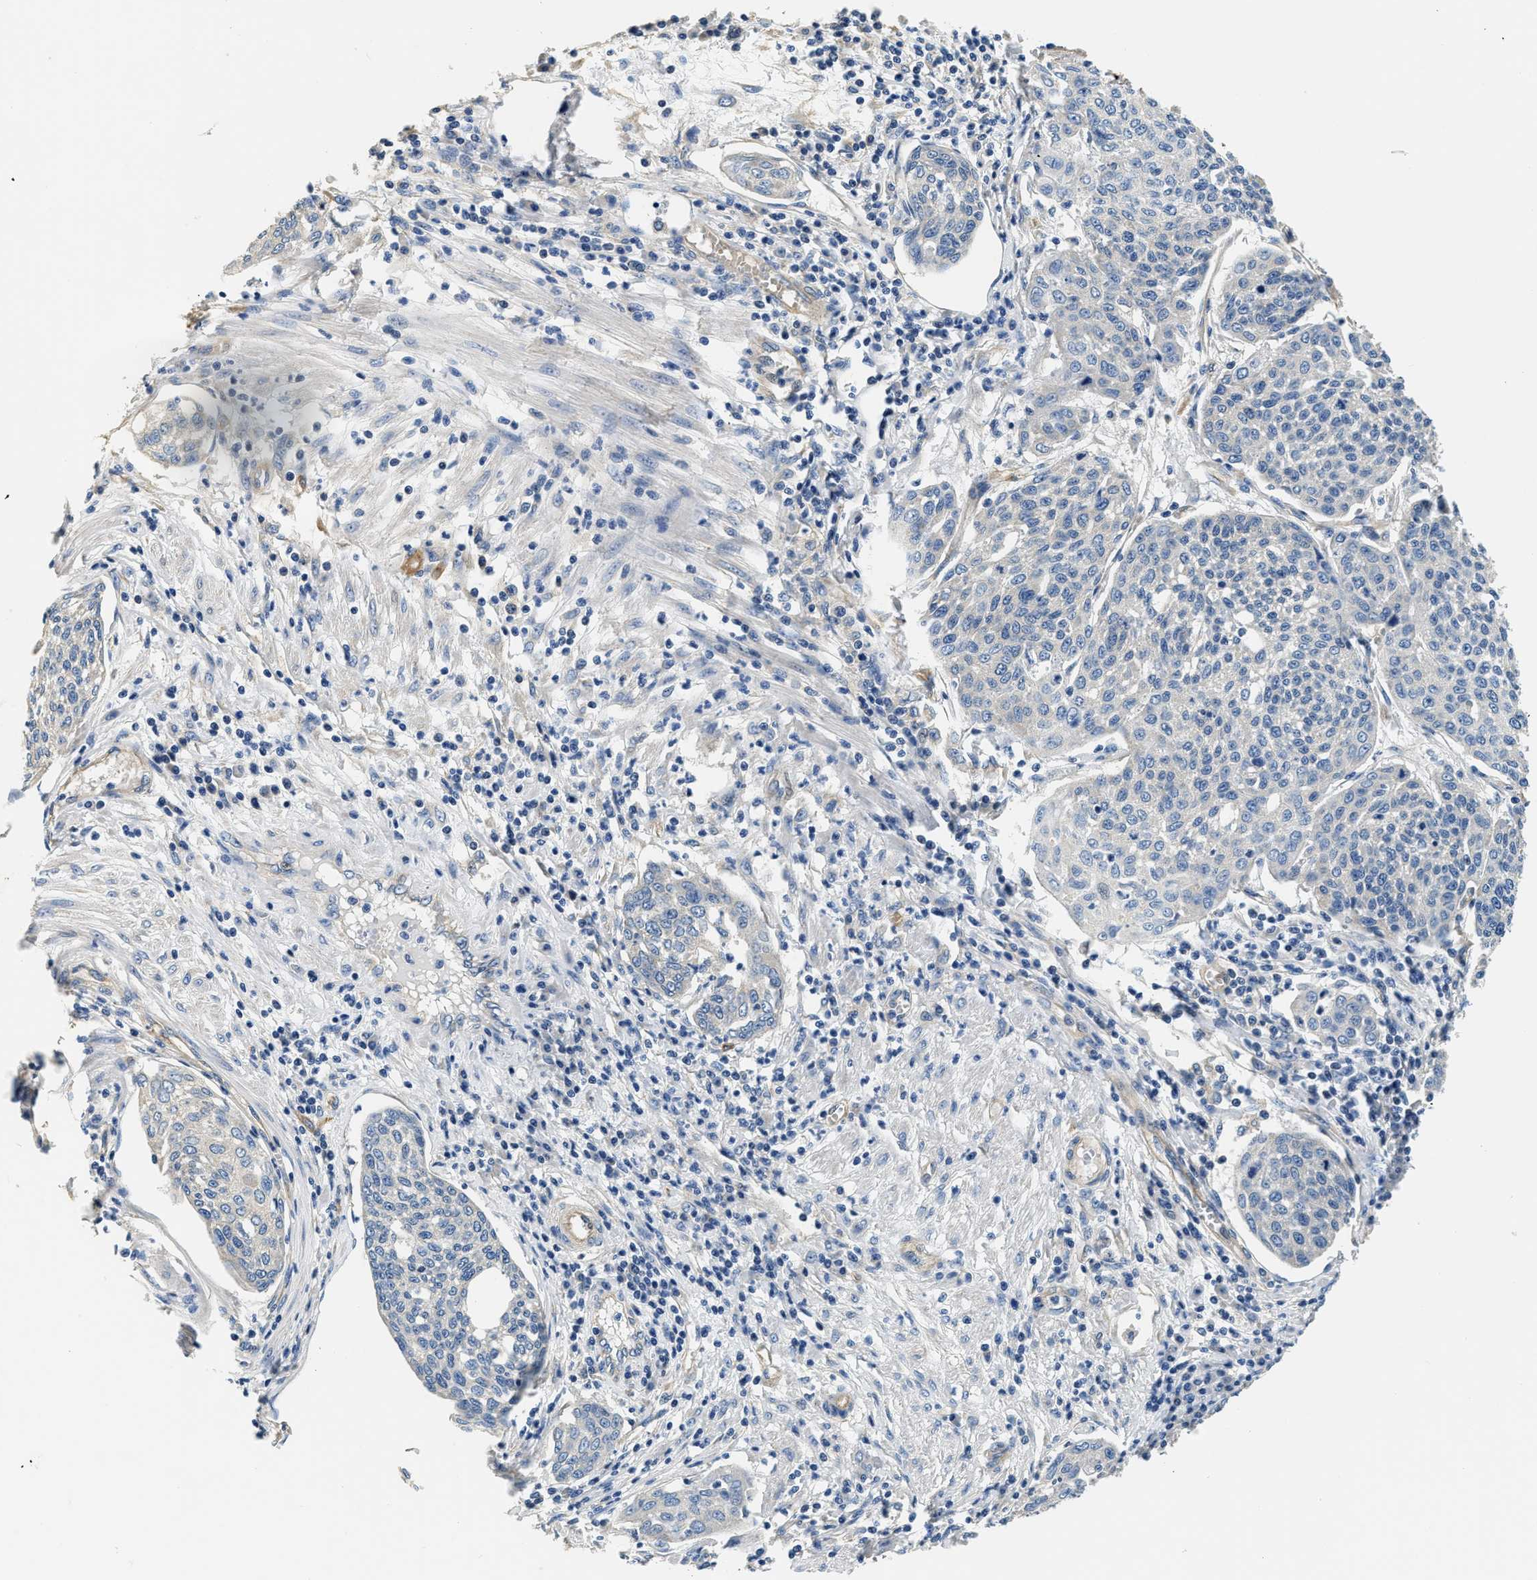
{"staining": {"intensity": "negative", "quantity": "none", "location": "none"}, "tissue": "cervical cancer", "cell_type": "Tumor cells", "image_type": "cancer", "snomed": [{"axis": "morphology", "description": "Squamous cell carcinoma, NOS"}, {"axis": "topography", "description": "Cervix"}], "caption": "Immunohistochemical staining of squamous cell carcinoma (cervical) reveals no significant staining in tumor cells.", "gene": "CSDE1", "patient": {"sex": "female", "age": 34}}